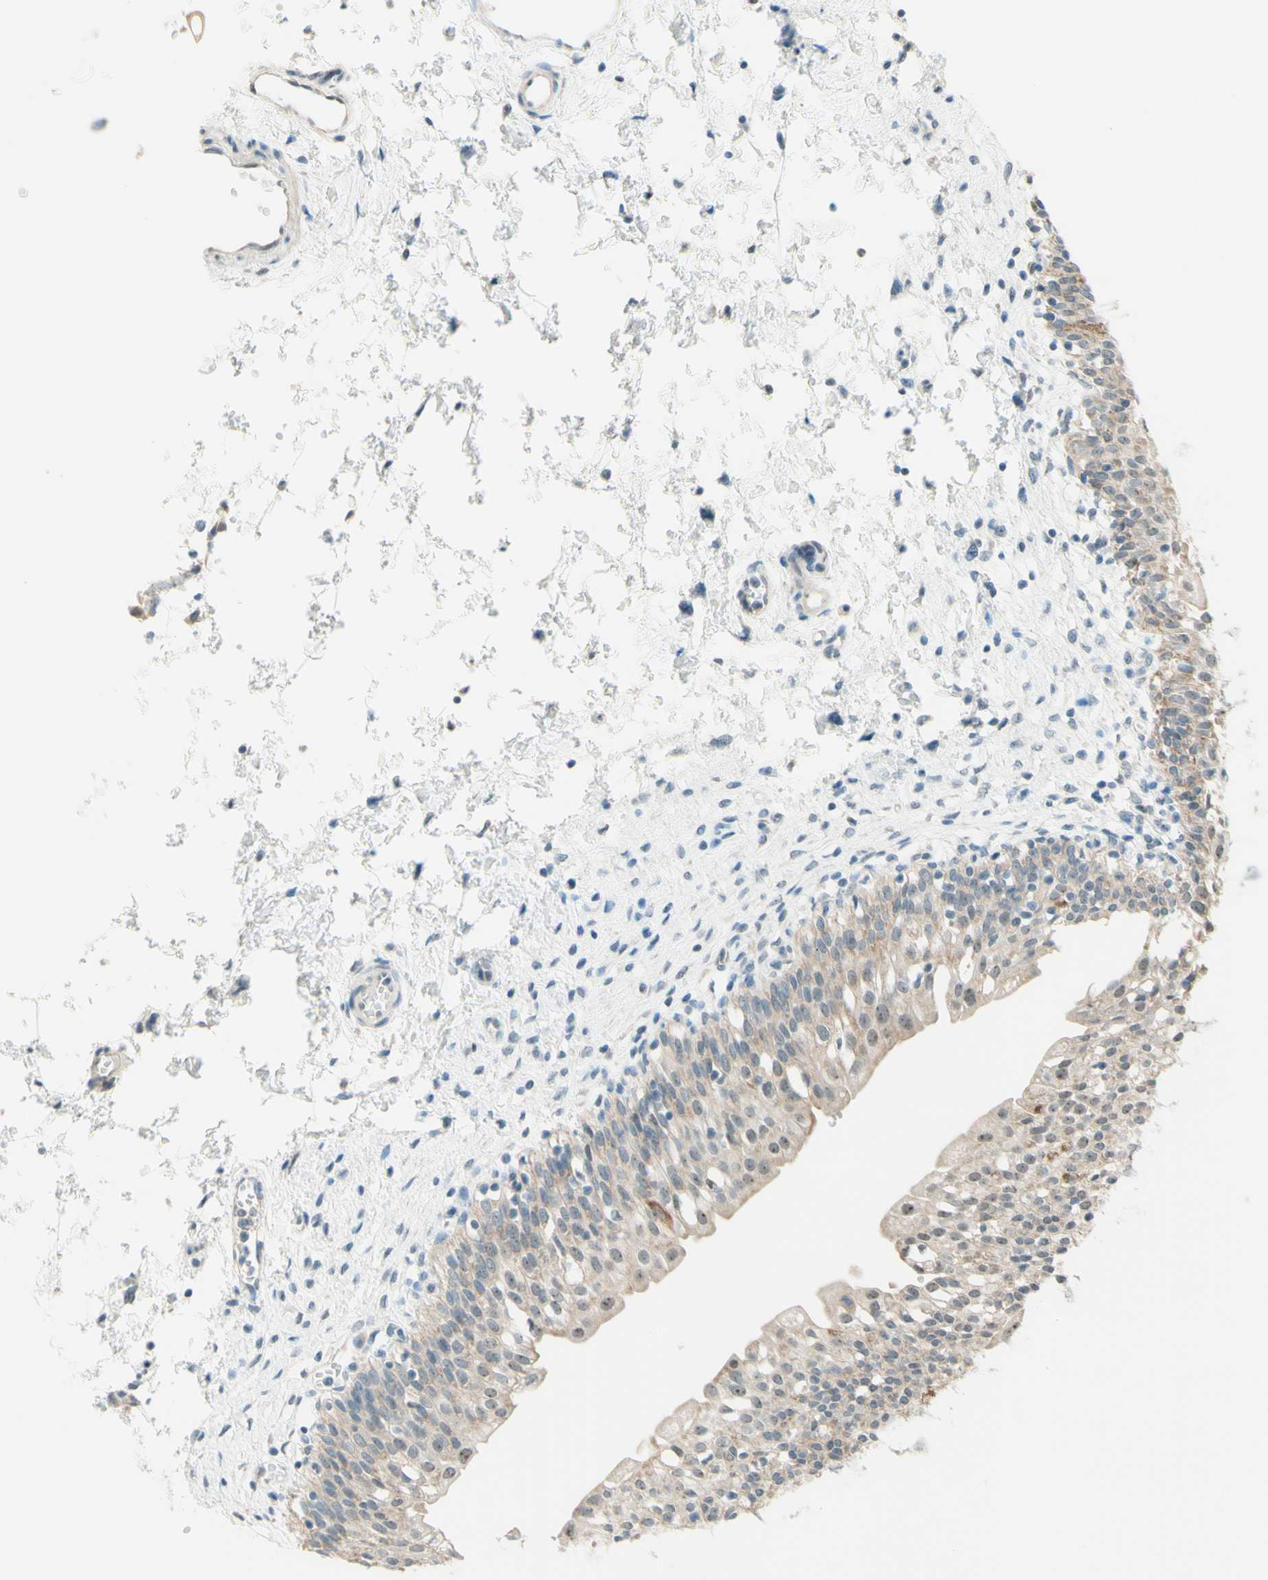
{"staining": {"intensity": "weak", "quantity": ">75%", "location": "cytoplasmic/membranous"}, "tissue": "urinary bladder", "cell_type": "Urothelial cells", "image_type": "normal", "snomed": [{"axis": "morphology", "description": "Normal tissue, NOS"}, {"axis": "topography", "description": "Urinary bladder"}], "caption": "An image of urinary bladder stained for a protein demonstrates weak cytoplasmic/membranous brown staining in urothelial cells. The staining is performed using DAB (3,3'-diaminobenzidine) brown chromogen to label protein expression. The nuclei are counter-stained blue using hematoxylin.", "gene": "JPH1", "patient": {"sex": "male", "age": 55}}